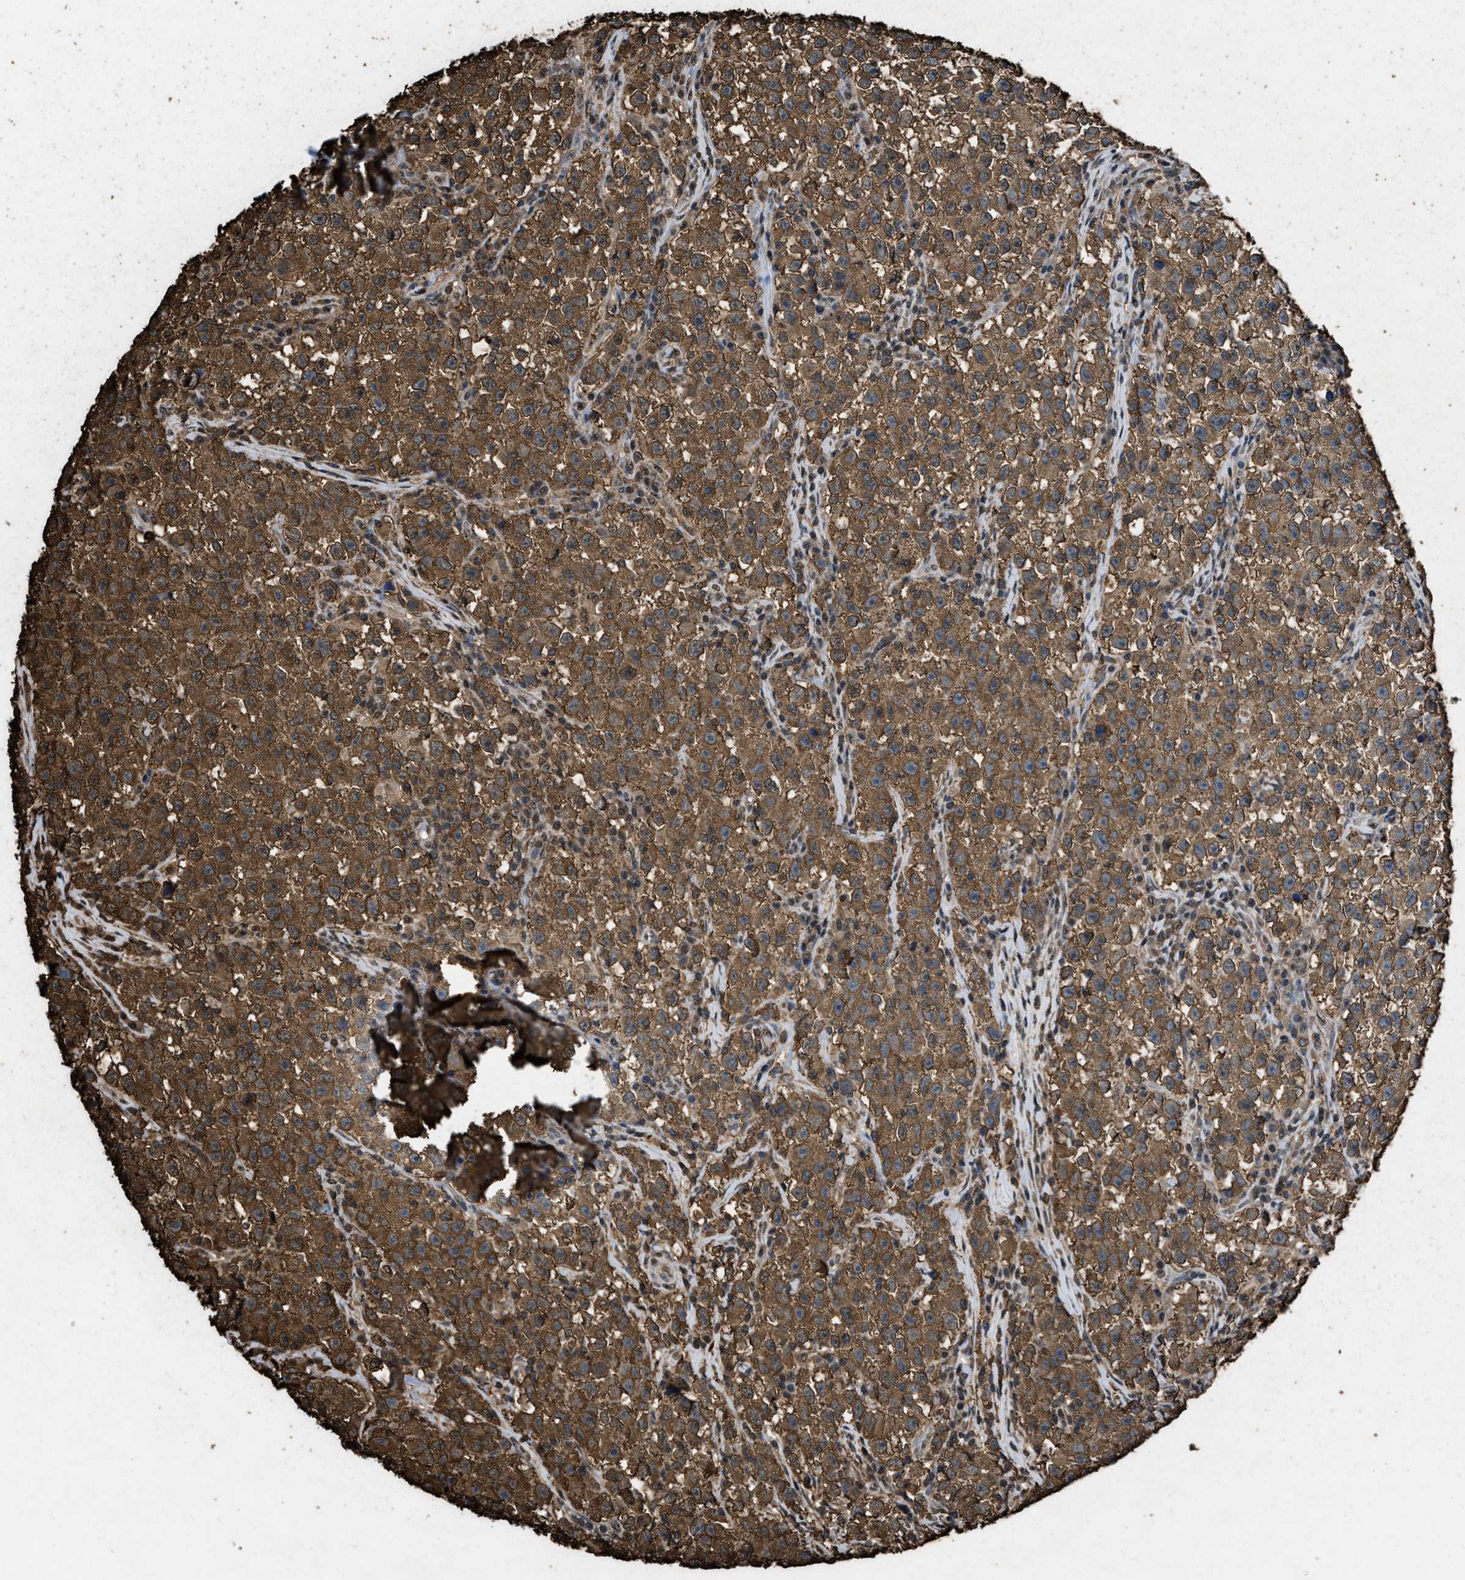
{"staining": {"intensity": "strong", "quantity": ">75%", "location": "cytoplasmic/membranous"}, "tissue": "testis cancer", "cell_type": "Tumor cells", "image_type": "cancer", "snomed": [{"axis": "morphology", "description": "Seminoma, NOS"}, {"axis": "topography", "description": "Testis"}], "caption": "Immunohistochemistry (IHC) micrograph of neoplastic tissue: seminoma (testis) stained using IHC shows high levels of strong protein expression localized specifically in the cytoplasmic/membranous of tumor cells, appearing as a cytoplasmic/membranous brown color.", "gene": "GAPDH", "patient": {"sex": "male", "age": 22}}